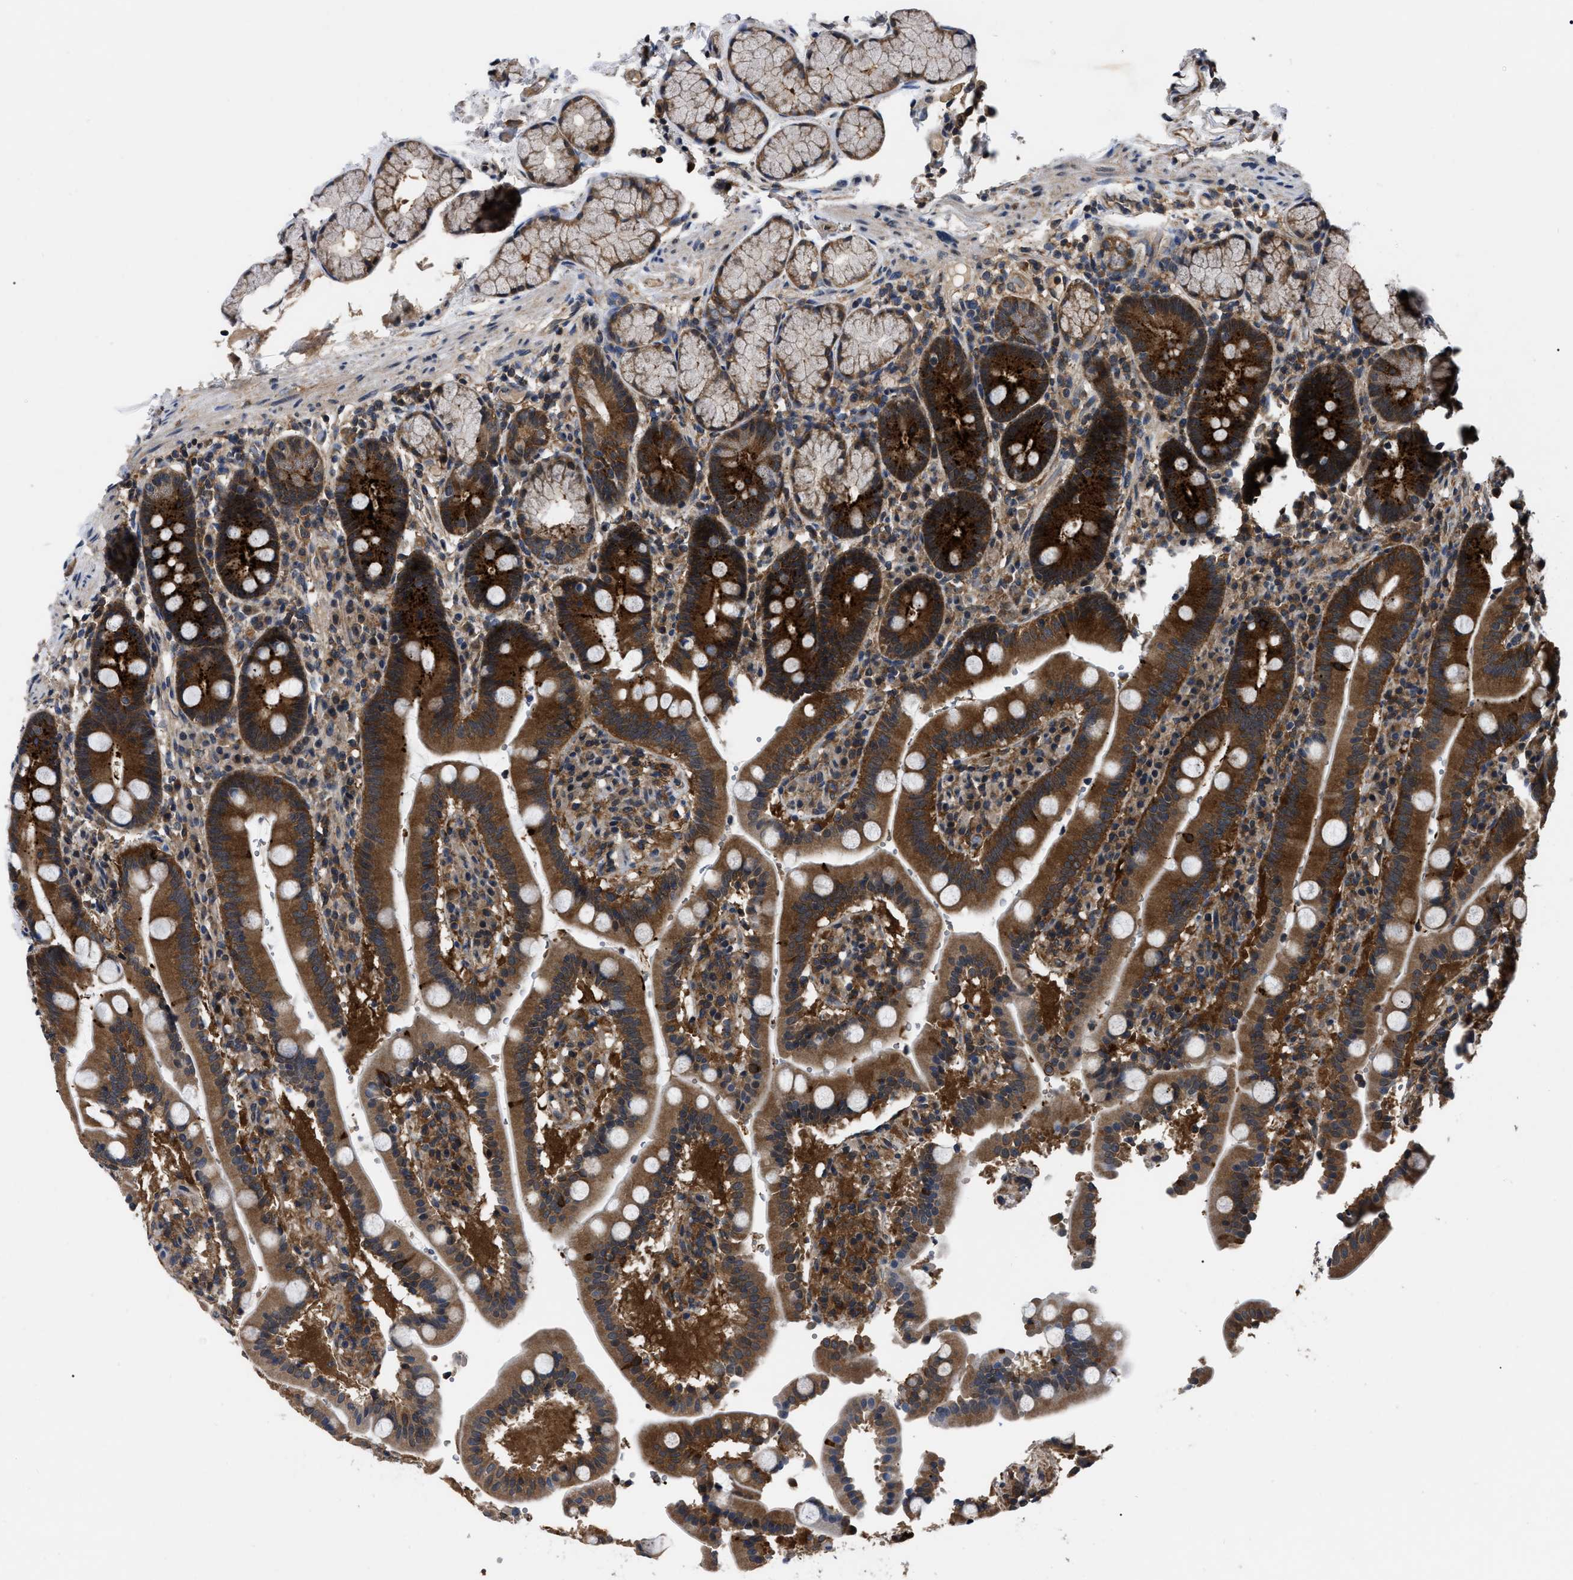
{"staining": {"intensity": "strong", "quantity": ">75%", "location": "cytoplasmic/membranous"}, "tissue": "duodenum", "cell_type": "Glandular cells", "image_type": "normal", "snomed": [{"axis": "morphology", "description": "Normal tissue, NOS"}, {"axis": "topography", "description": "Small intestine, NOS"}], "caption": "Protein analysis of unremarkable duodenum reveals strong cytoplasmic/membranous expression in approximately >75% of glandular cells.", "gene": "GET4", "patient": {"sex": "female", "age": 71}}